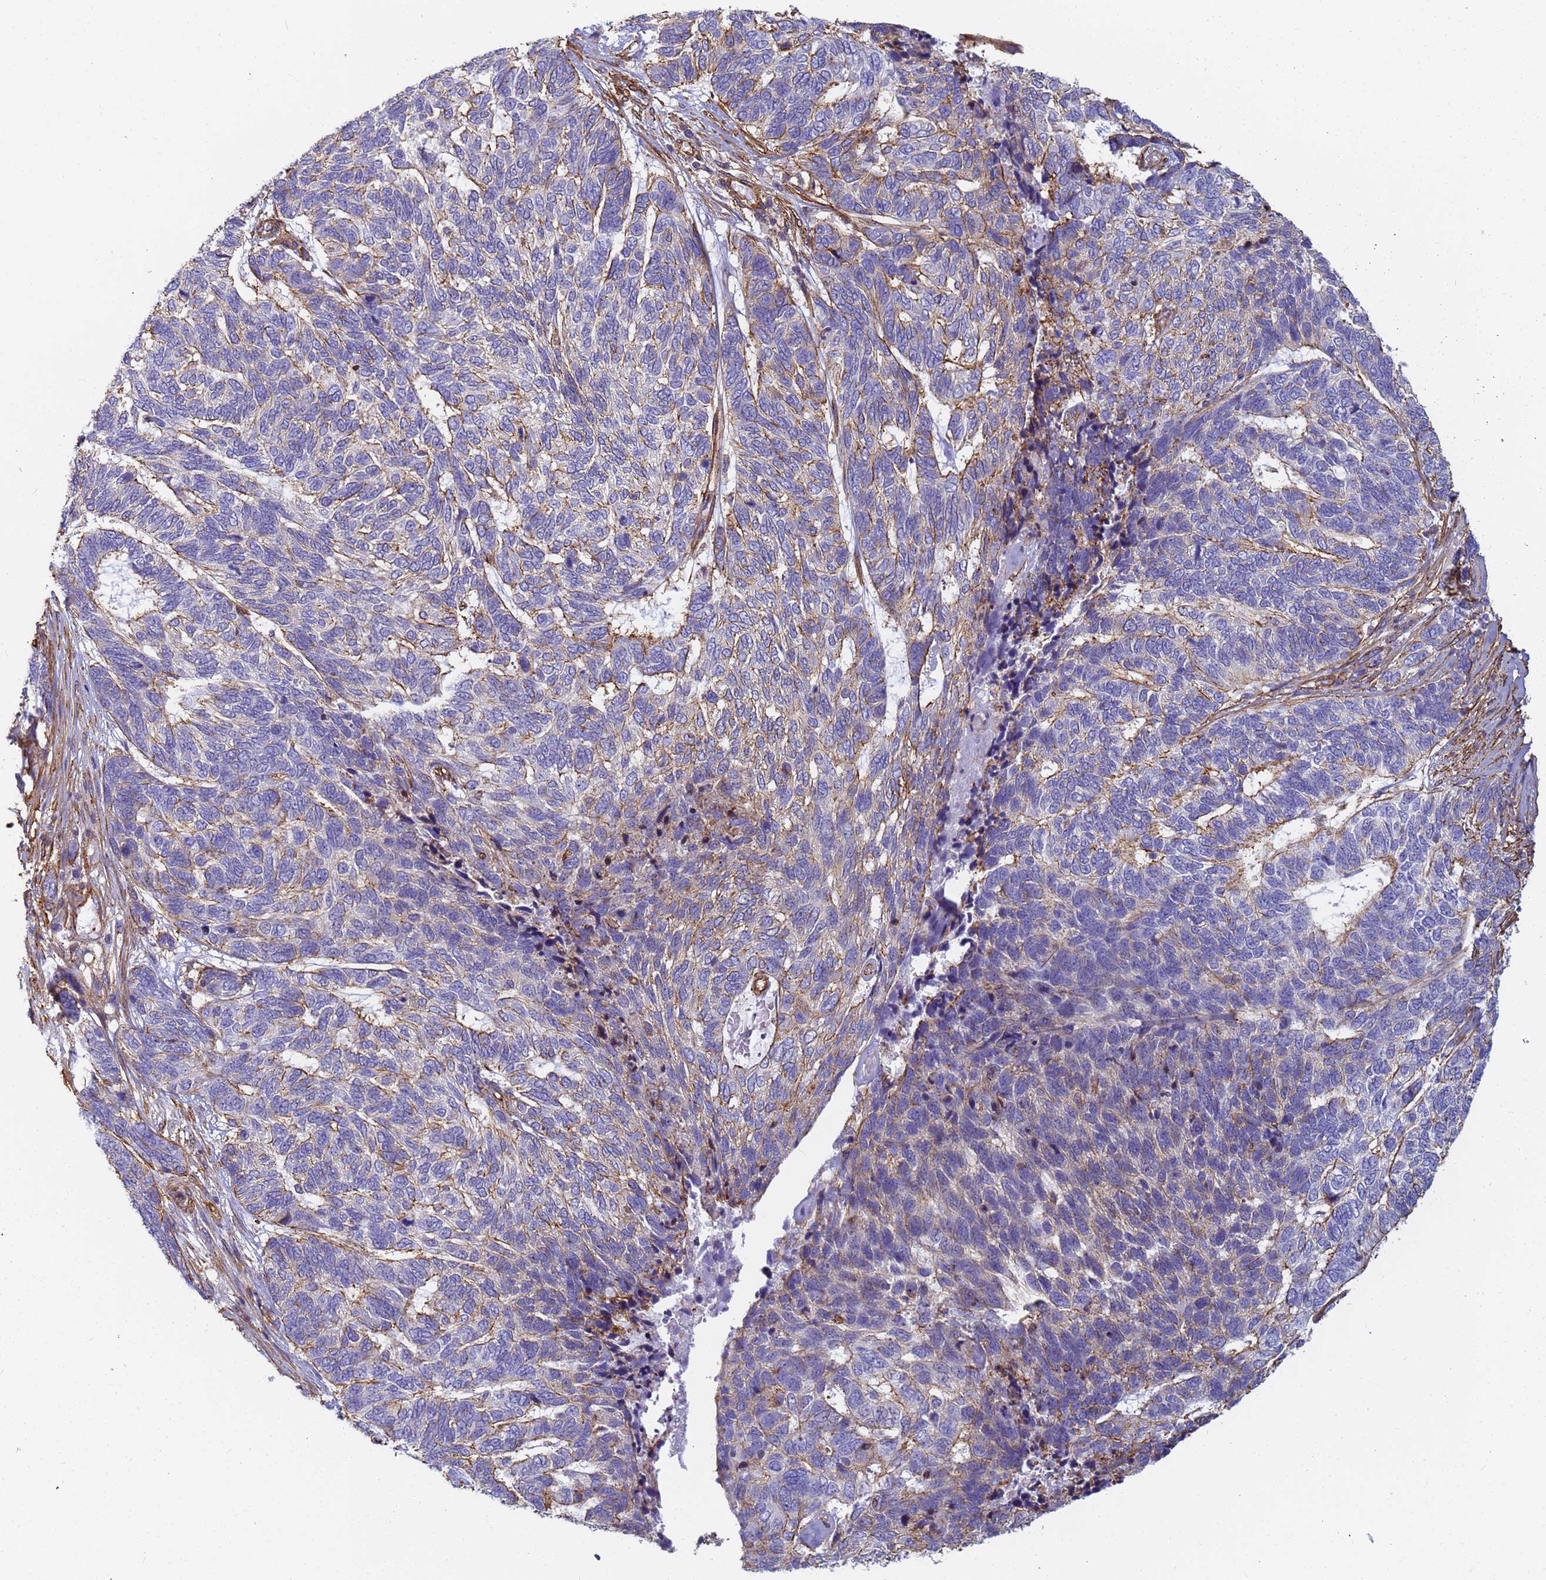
{"staining": {"intensity": "moderate", "quantity": "25%-75%", "location": "cytoplasmic/membranous"}, "tissue": "skin cancer", "cell_type": "Tumor cells", "image_type": "cancer", "snomed": [{"axis": "morphology", "description": "Basal cell carcinoma"}, {"axis": "topography", "description": "Skin"}], "caption": "A high-resolution histopathology image shows immunohistochemistry staining of basal cell carcinoma (skin), which shows moderate cytoplasmic/membranous expression in about 25%-75% of tumor cells. Immunohistochemistry stains the protein in brown and the nuclei are stained blue.", "gene": "TPM1", "patient": {"sex": "female", "age": 65}}